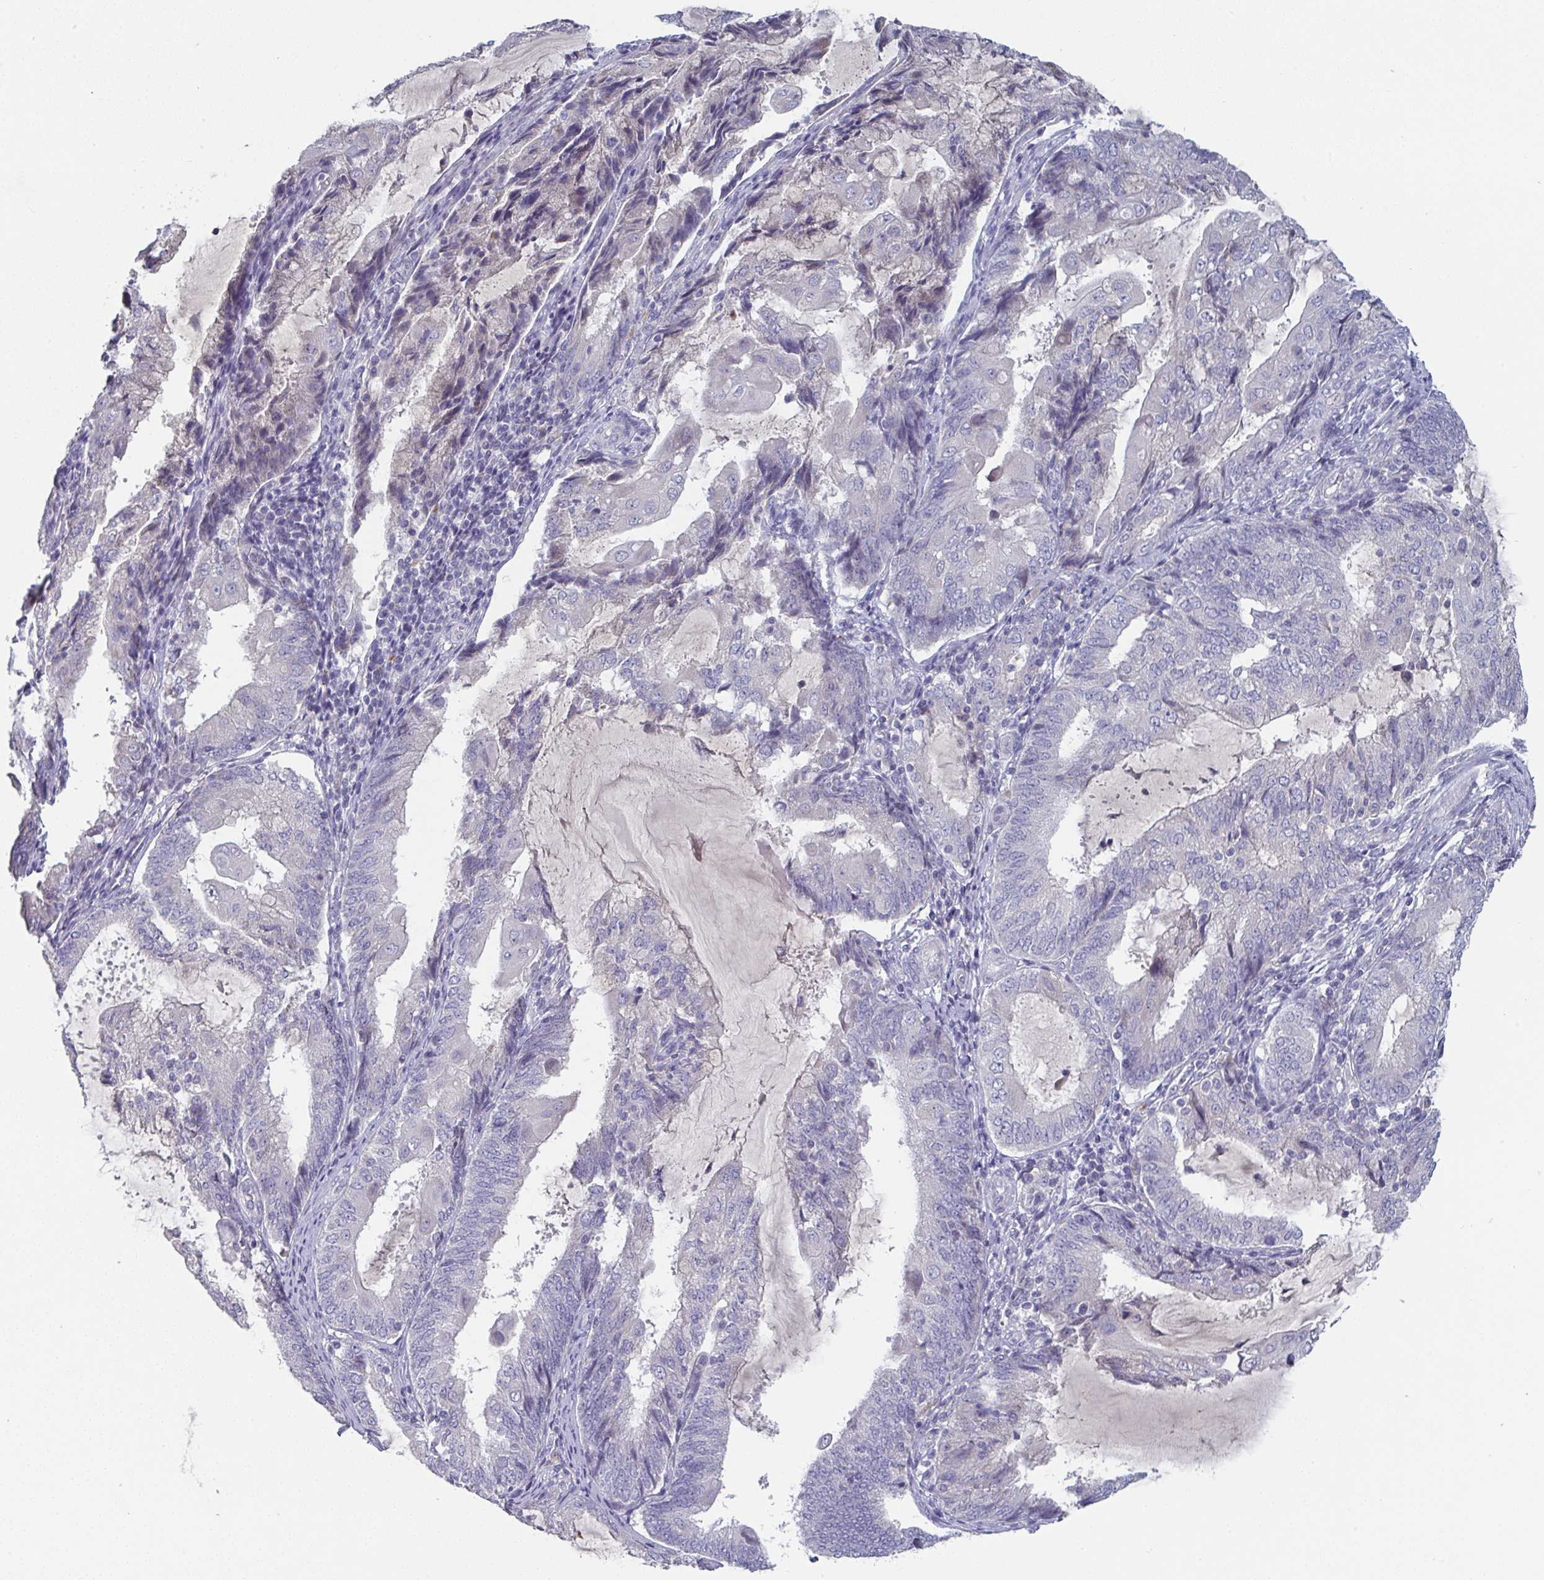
{"staining": {"intensity": "negative", "quantity": "none", "location": "none"}, "tissue": "endometrial cancer", "cell_type": "Tumor cells", "image_type": "cancer", "snomed": [{"axis": "morphology", "description": "Adenocarcinoma, NOS"}, {"axis": "topography", "description": "Endometrium"}], "caption": "There is no significant staining in tumor cells of endometrial adenocarcinoma.", "gene": "HGFAC", "patient": {"sex": "female", "age": 81}}